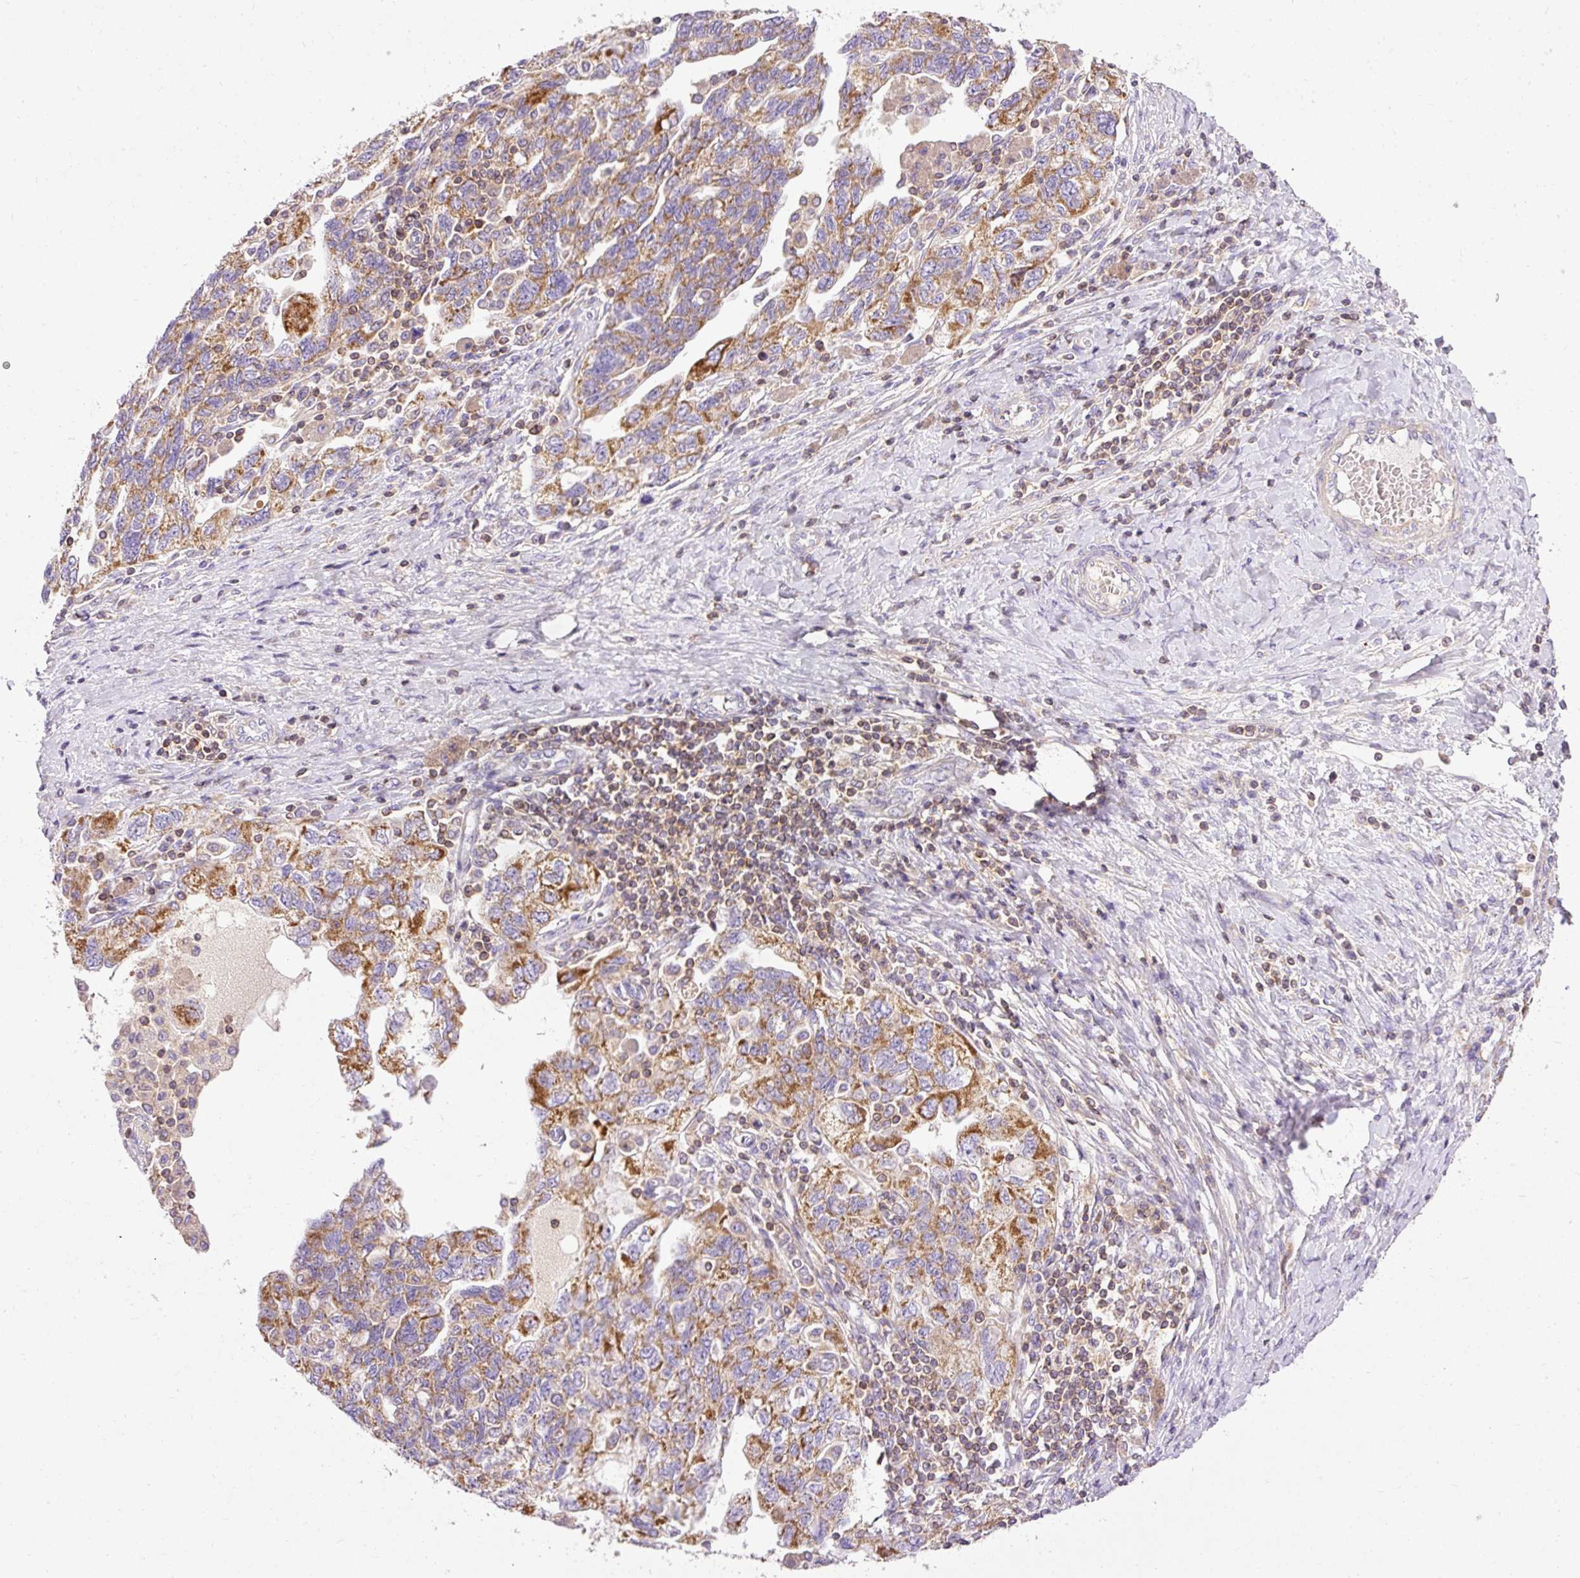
{"staining": {"intensity": "moderate", "quantity": ">75%", "location": "cytoplasmic/membranous"}, "tissue": "ovarian cancer", "cell_type": "Tumor cells", "image_type": "cancer", "snomed": [{"axis": "morphology", "description": "Carcinoma, NOS"}, {"axis": "morphology", "description": "Cystadenocarcinoma, serous, NOS"}, {"axis": "topography", "description": "Ovary"}], "caption": "Carcinoma (ovarian) stained for a protein shows moderate cytoplasmic/membranous positivity in tumor cells. The staining was performed using DAB to visualize the protein expression in brown, while the nuclei were stained in blue with hematoxylin (Magnification: 20x).", "gene": "IMMT", "patient": {"sex": "female", "age": 69}}